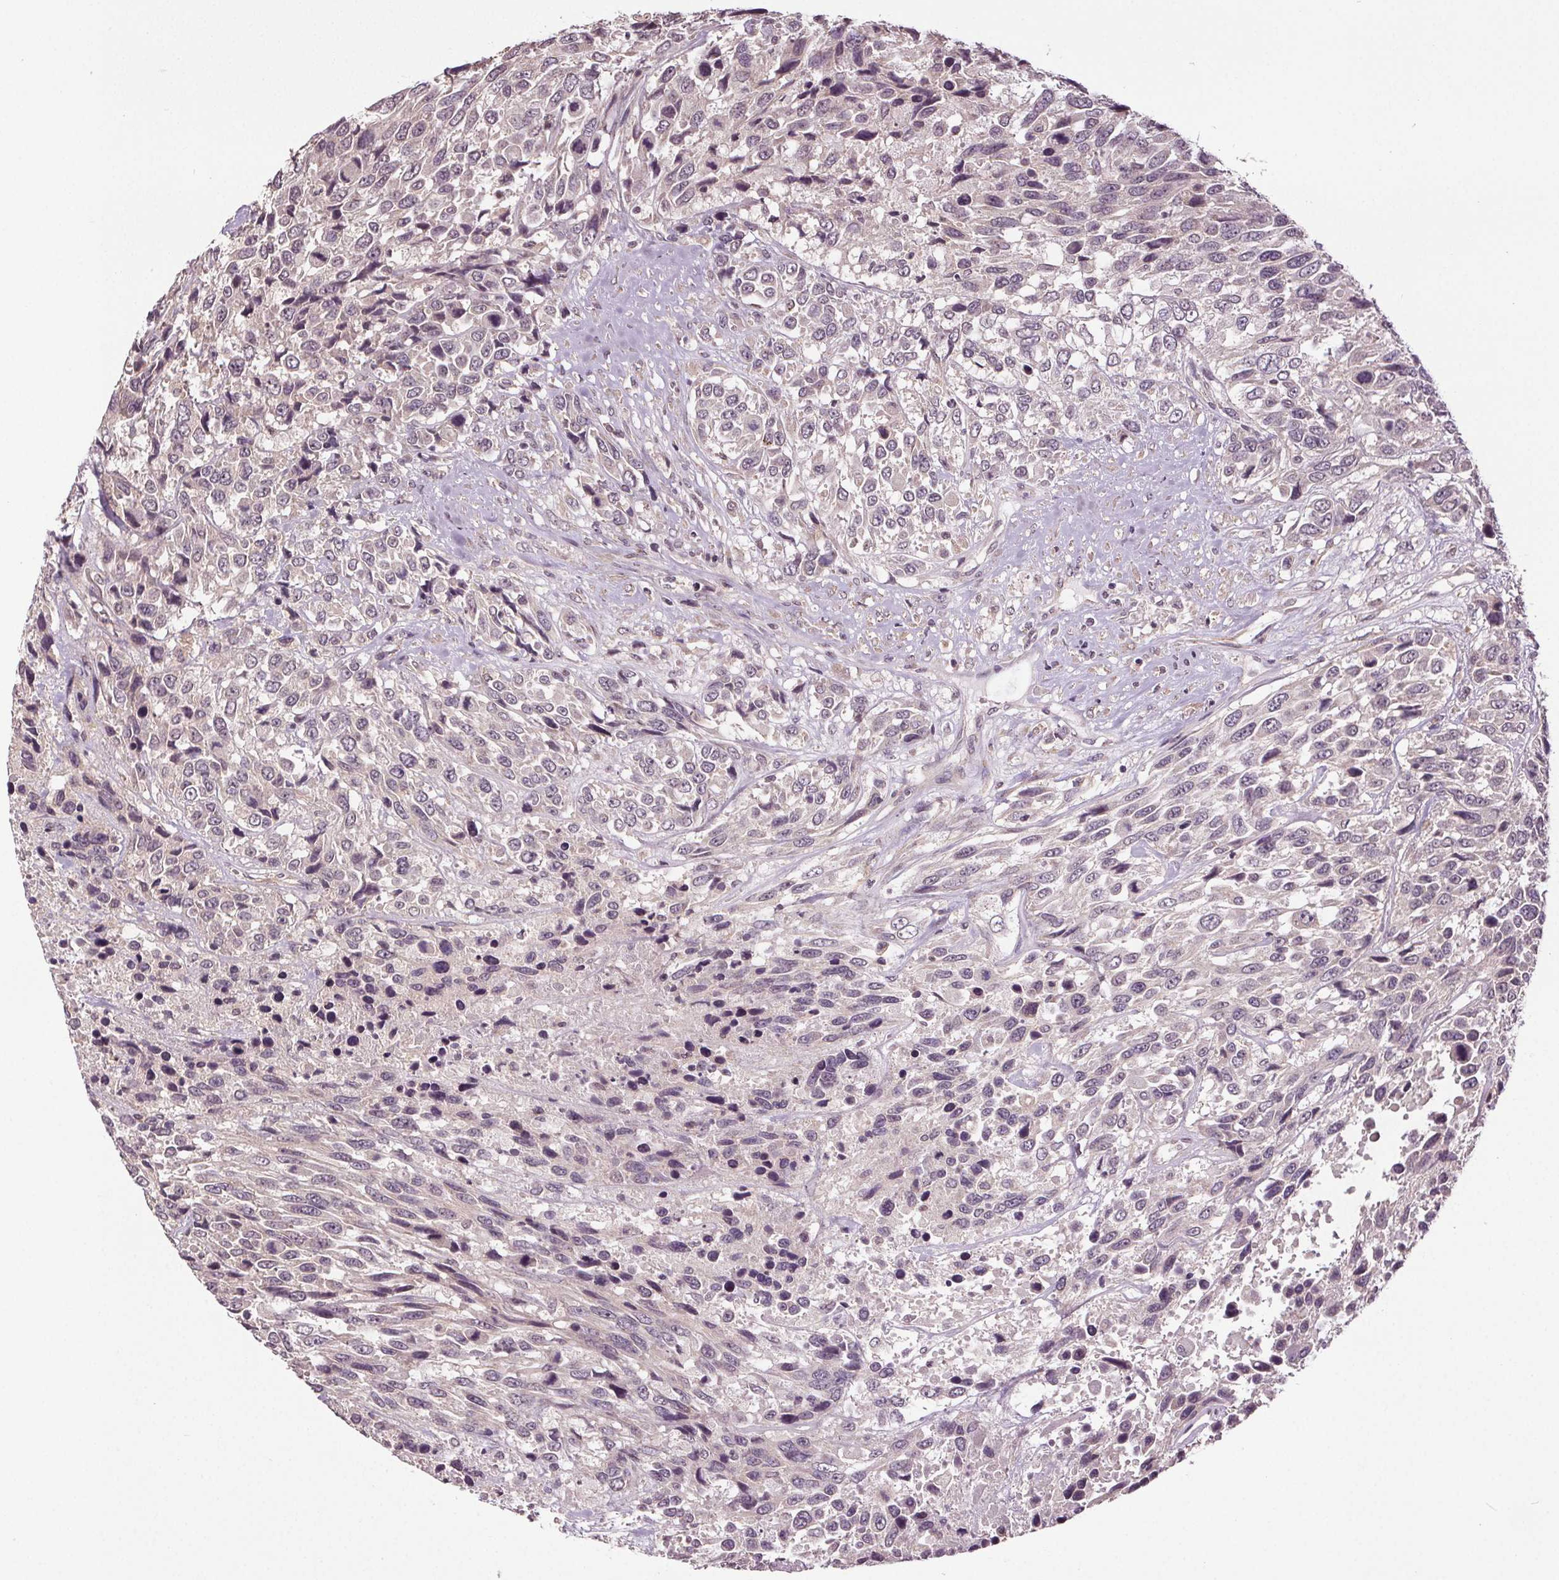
{"staining": {"intensity": "negative", "quantity": "none", "location": "none"}, "tissue": "urothelial cancer", "cell_type": "Tumor cells", "image_type": "cancer", "snomed": [{"axis": "morphology", "description": "Urothelial carcinoma, High grade"}, {"axis": "topography", "description": "Urinary bladder"}], "caption": "This is an immunohistochemistry (IHC) image of urothelial carcinoma (high-grade). There is no positivity in tumor cells.", "gene": "EPHB3", "patient": {"sex": "female", "age": 70}}